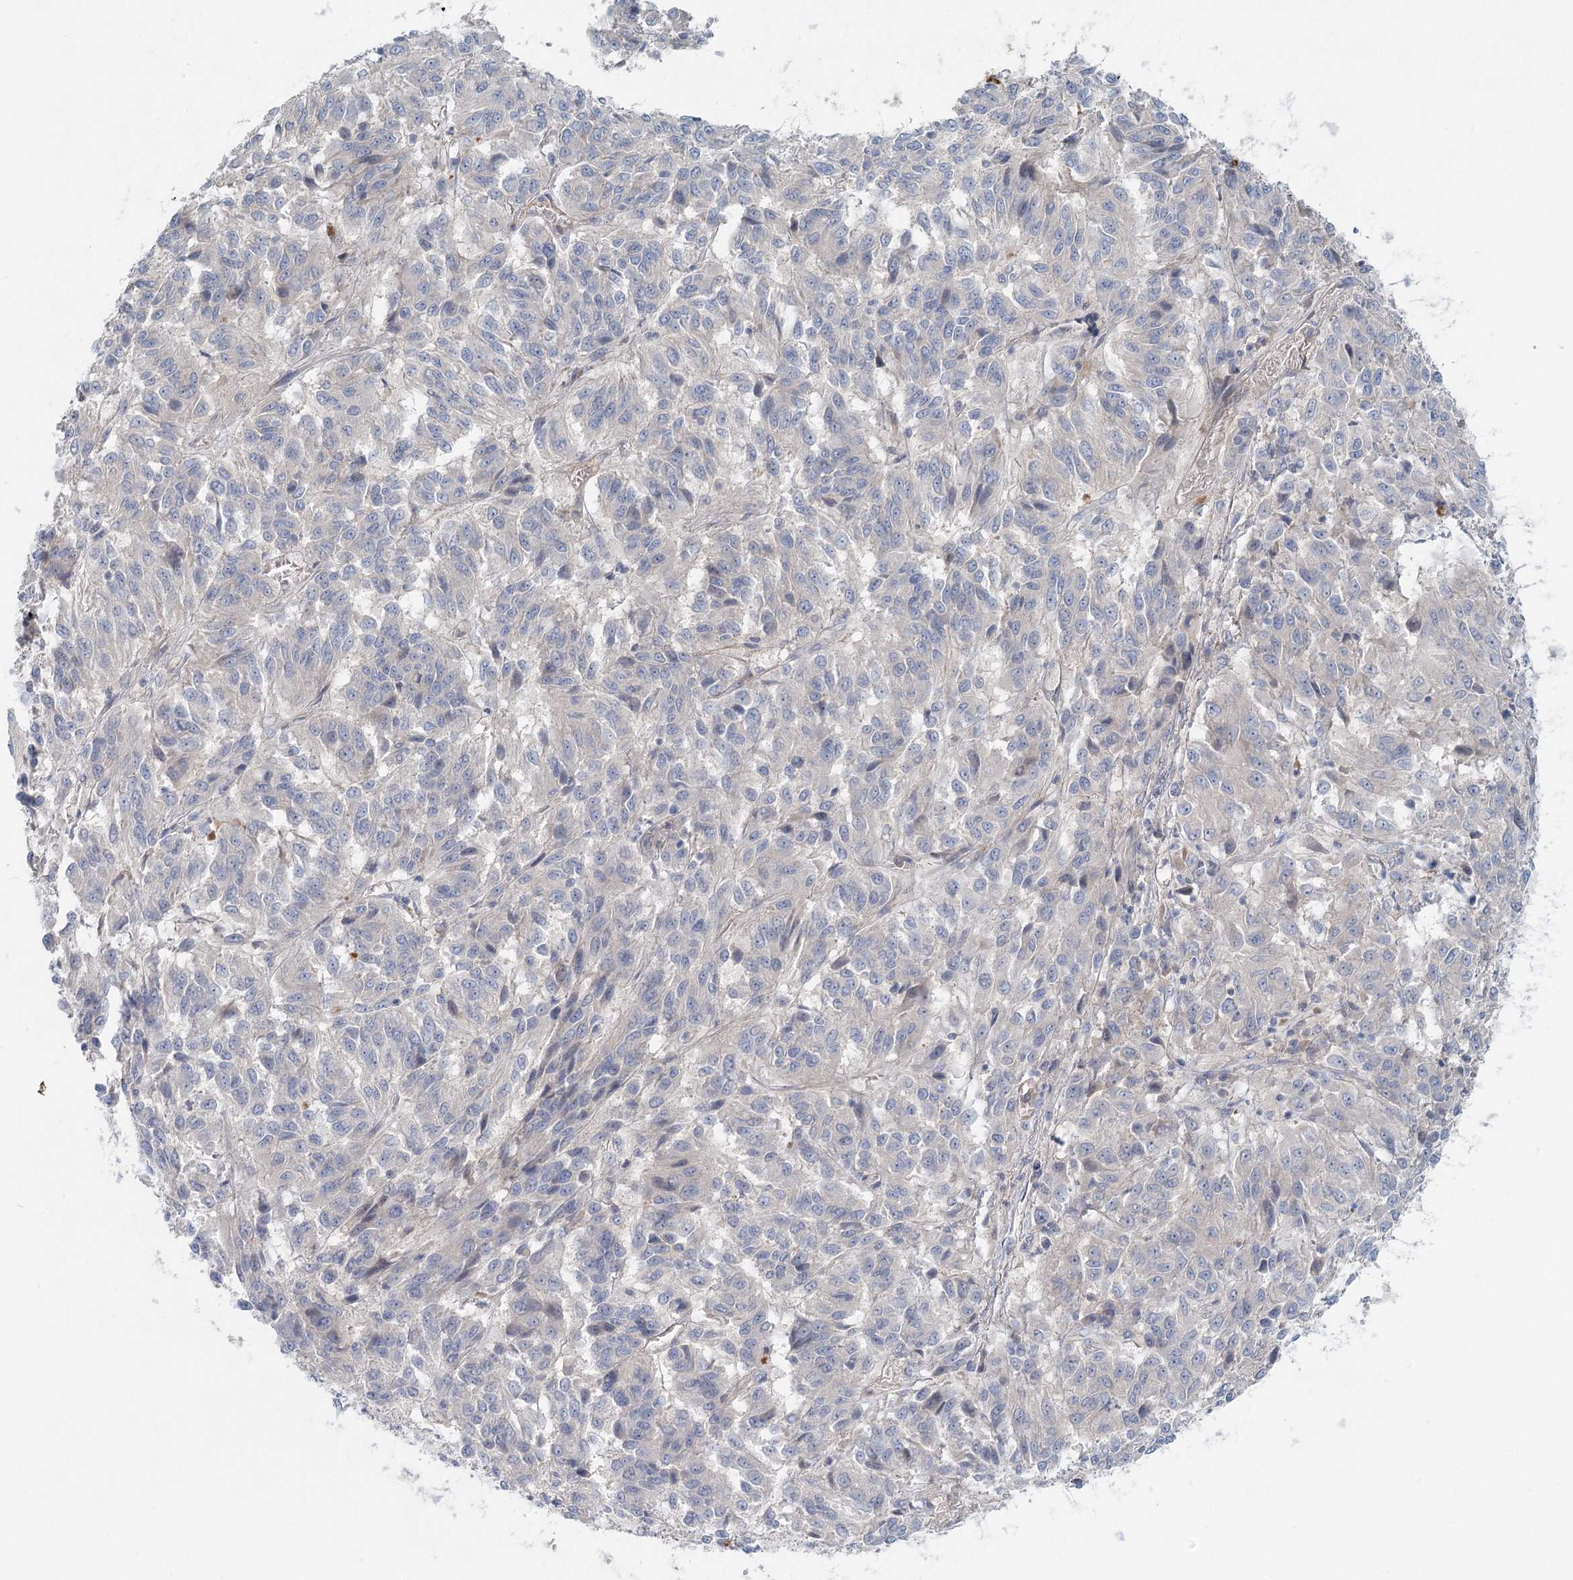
{"staining": {"intensity": "negative", "quantity": "none", "location": "none"}, "tissue": "melanoma", "cell_type": "Tumor cells", "image_type": "cancer", "snomed": [{"axis": "morphology", "description": "Malignant melanoma, Metastatic site"}, {"axis": "topography", "description": "Lung"}], "caption": "Malignant melanoma (metastatic site) stained for a protein using immunohistochemistry demonstrates no staining tumor cells.", "gene": "DNMBP", "patient": {"sex": "male", "age": 64}}